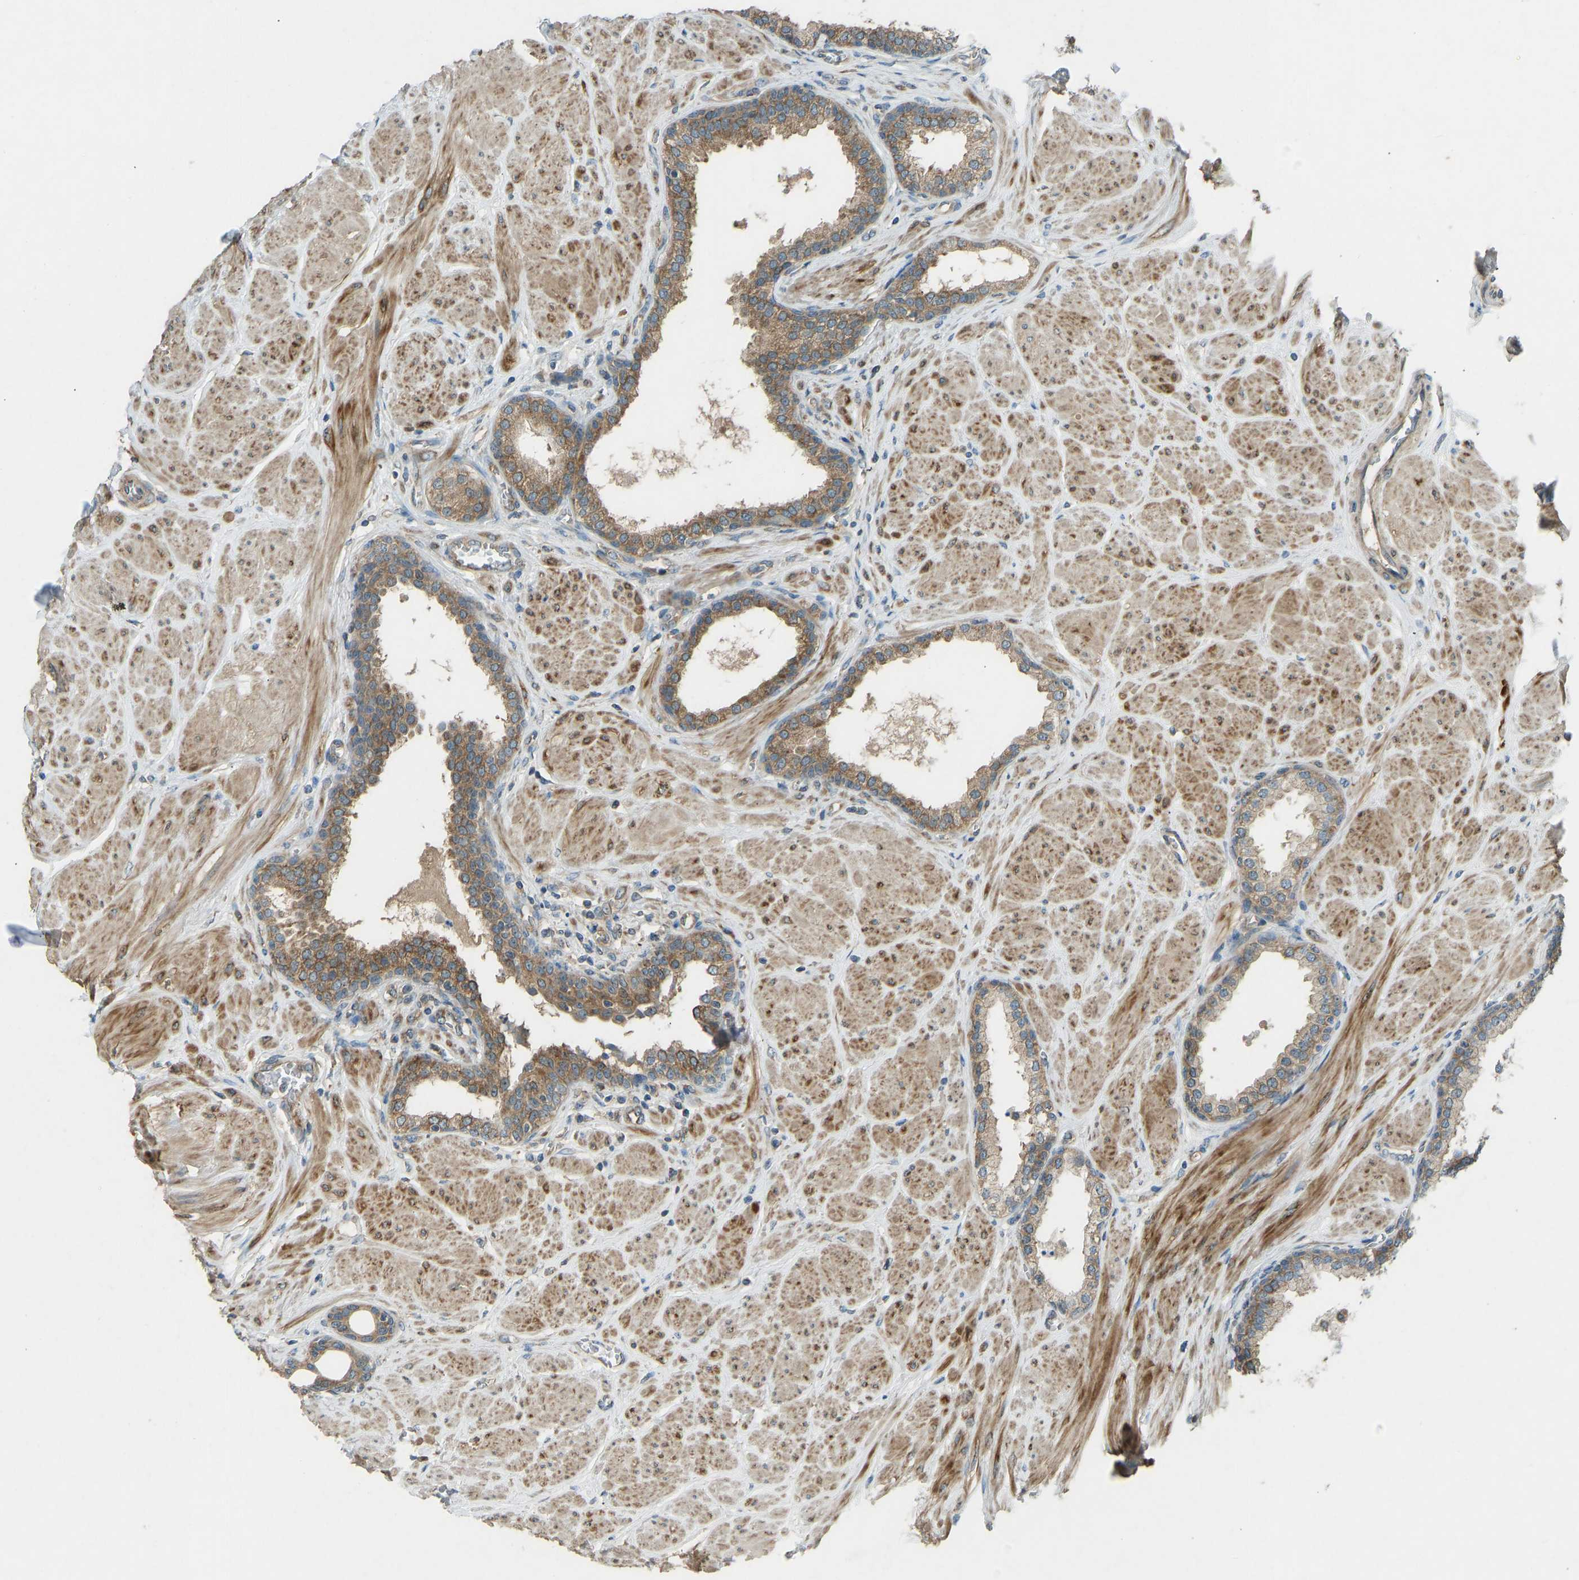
{"staining": {"intensity": "moderate", "quantity": ">75%", "location": "cytoplasmic/membranous"}, "tissue": "prostate", "cell_type": "Glandular cells", "image_type": "normal", "snomed": [{"axis": "morphology", "description": "Normal tissue, NOS"}, {"axis": "topography", "description": "Prostate"}], "caption": "IHC photomicrograph of normal prostate: prostate stained using immunohistochemistry (IHC) reveals medium levels of moderate protein expression localized specifically in the cytoplasmic/membranous of glandular cells, appearing as a cytoplasmic/membranous brown color.", "gene": "STAU2", "patient": {"sex": "male", "age": 51}}